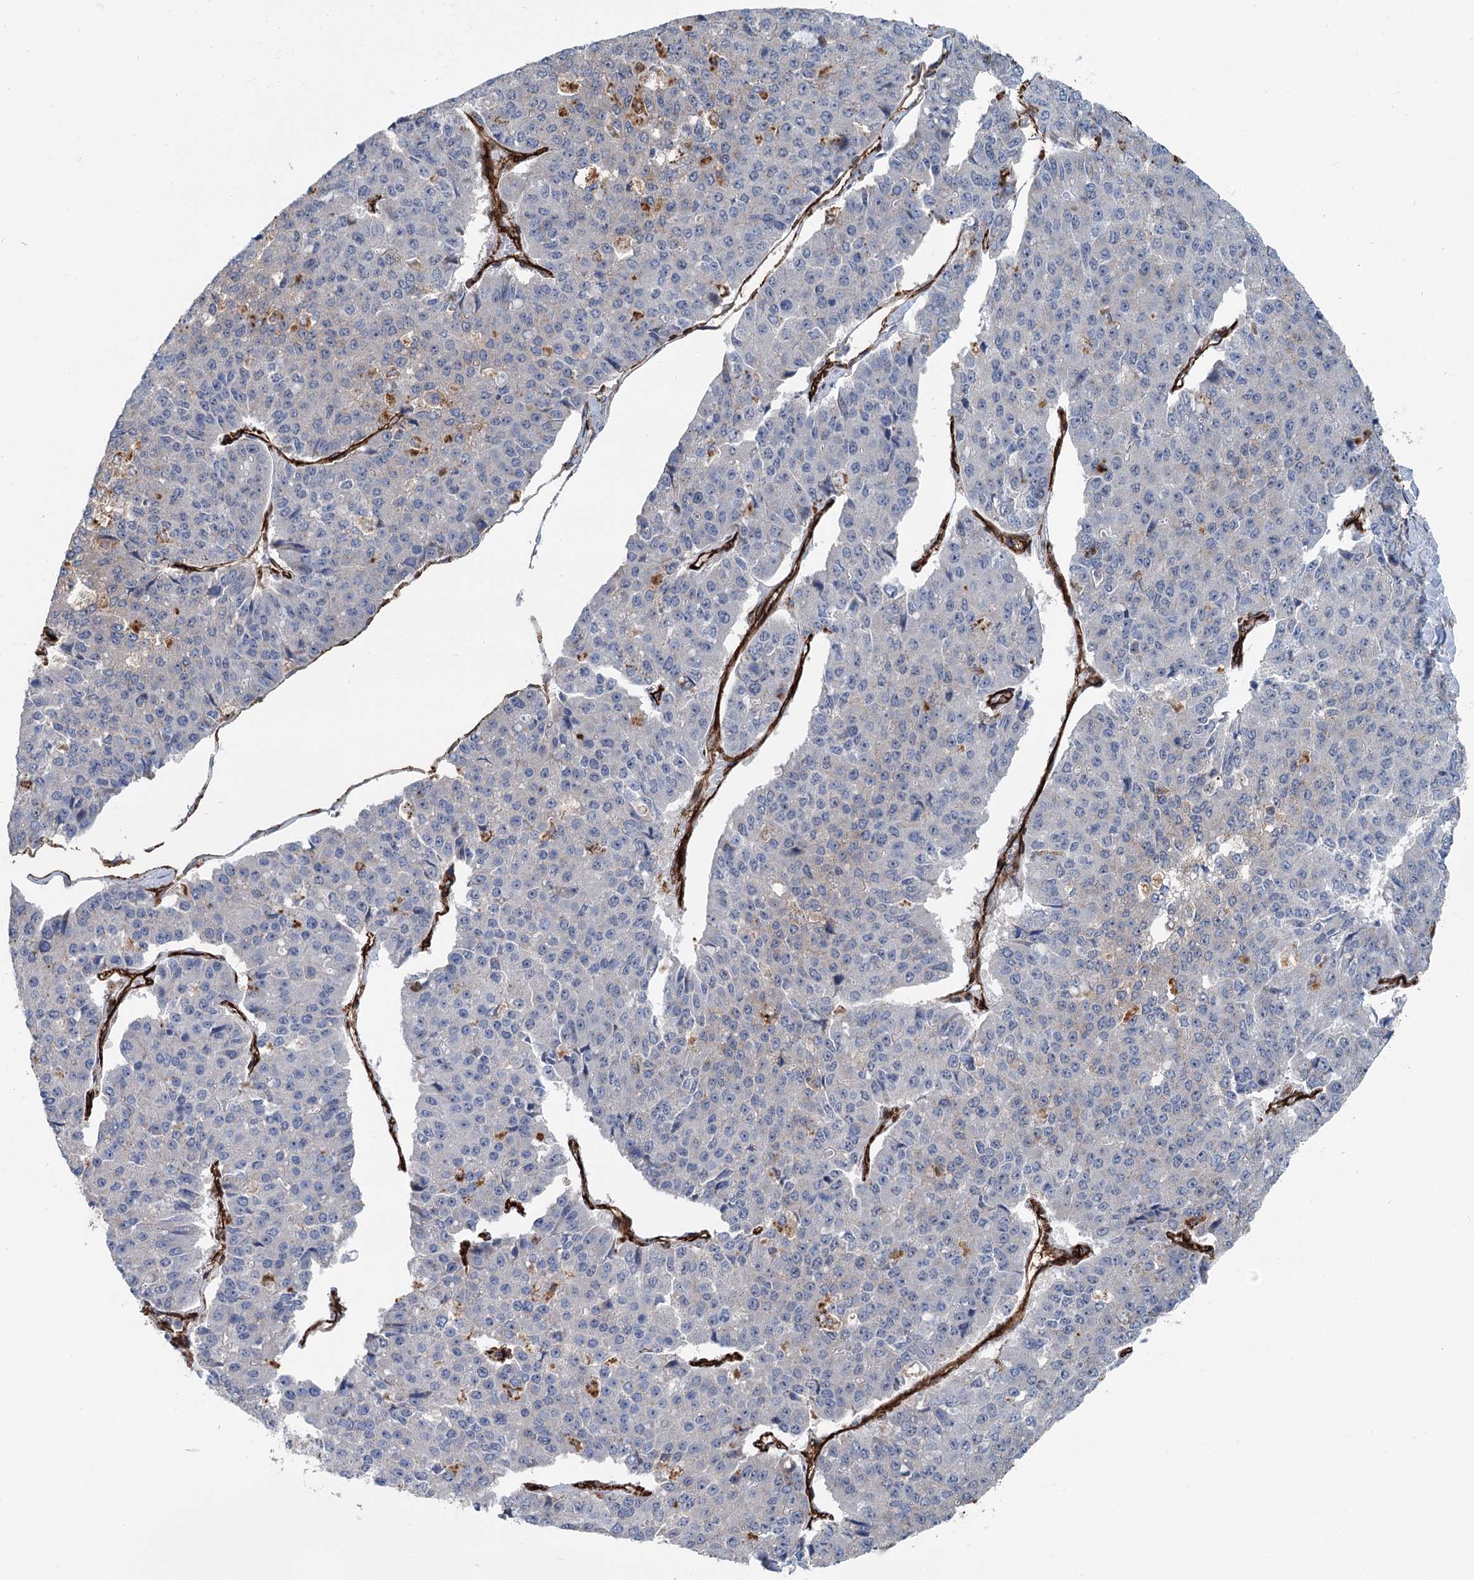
{"staining": {"intensity": "negative", "quantity": "none", "location": "none"}, "tissue": "pancreatic cancer", "cell_type": "Tumor cells", "image_type": "cancer", "snomed": [{"axis": "morphology", "description": "Adenocarcinoma, NOS"}, {"axis": "topography", "description": "Pancreas"}], "caption": "An immunohistochemistry (IHC) histopathology image of pancreatic cancer is shown. There is no staining in tumor cells of pancreatic cancer. (Brightfield microscopy of DAB (3,3'-diaminobenzidine) immunohistochemistry at high magnification).", "gene": "IQSEC1", "patient": {"sex": "male", "age": 50}}